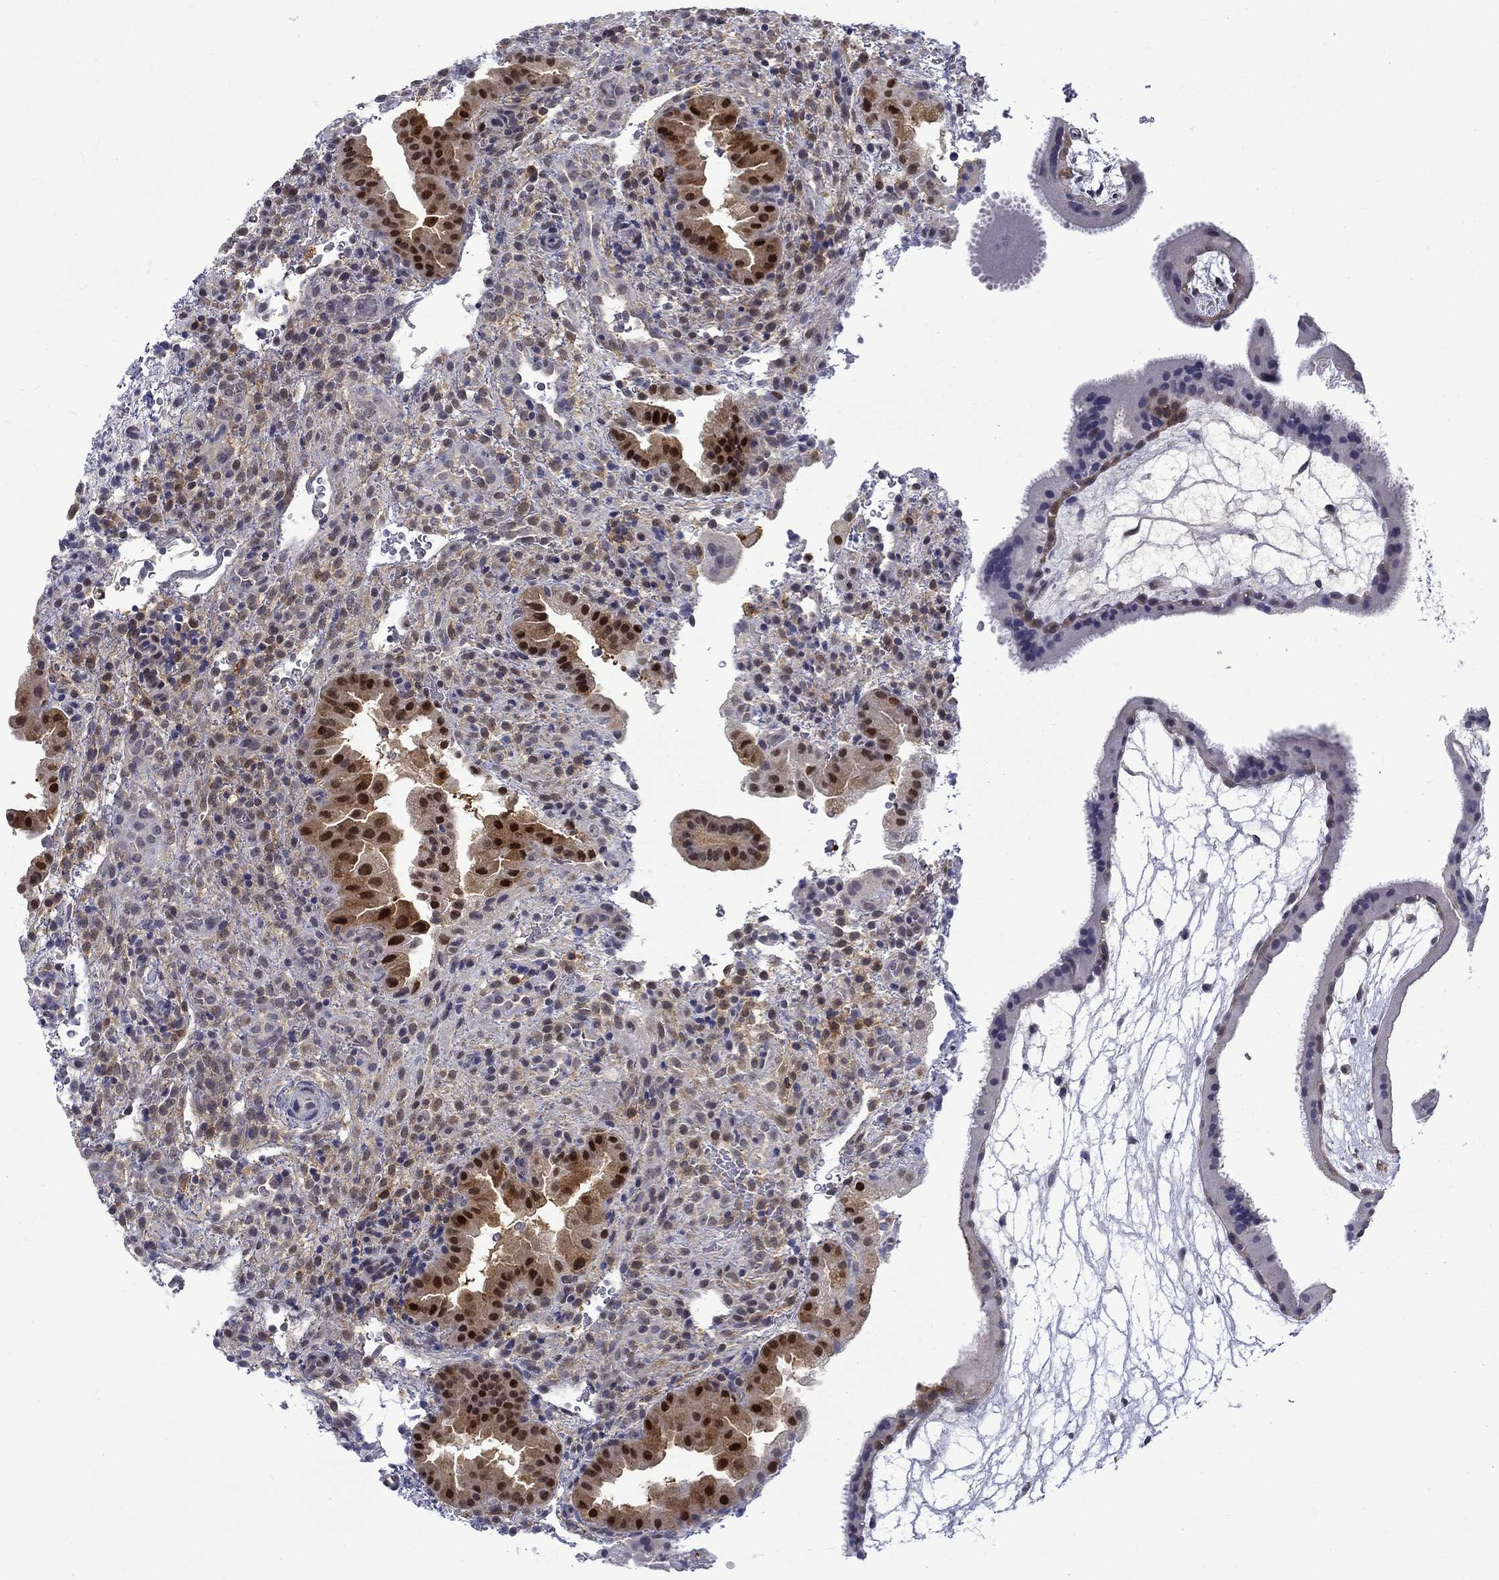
{"staining": {"intensity": "strong", "quantity": "<25%", "location": "cytoplasmic/membranous,nuclear"}, "tissue": "placenta", "cell_type": "Decidual cells", "image_type": "normal", "snomed": [{"axis": "morphology", "description": "Normal tissue, NOS"}, {"axis": "topography", "description": "Placenta"}], "caption": "A brown stain labels strong cytoplasmic/membranous,nuclear staining of a protein in decidual cells of normal human placenta.", "gene": "PCBP2", "patient": {"sex": "female", "age": 19}}